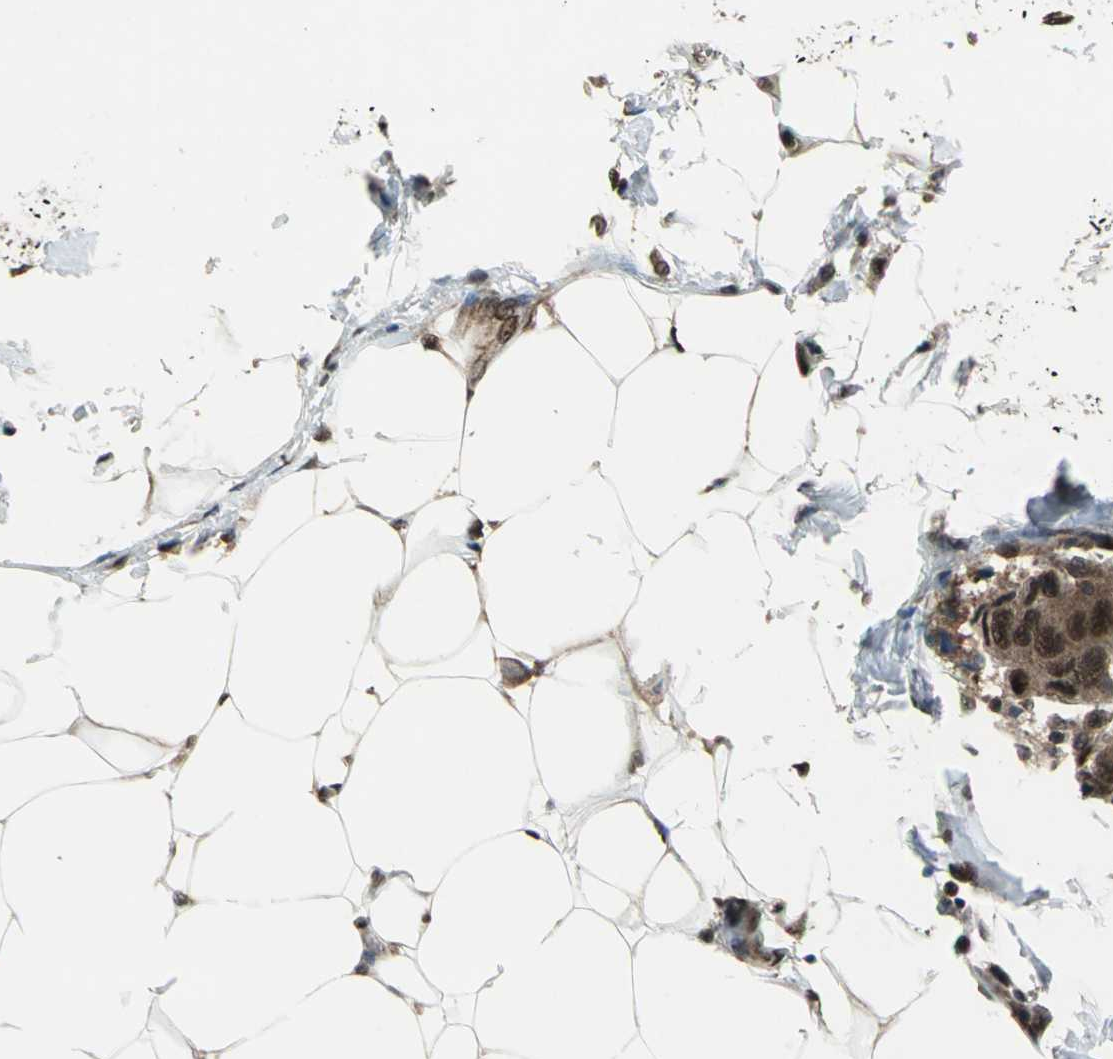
{"staining": {"intensity": "moderate", "quantity": ">75%", "location": "cytoplasmic/membranous,nuclear"}, "tissue": "breast cancer", "cell_type": "Tumor cells", "image_type": "cancer", "snomed": [{"axis": "morphology", "description": "Duct carcinoma"}, {"axis": "topography", "description": "Breast"}], "caption": "Tumor cells exhibit moderate cytoplasmic/membranous and nuclear staining in about >75% of cells in breast cancer. The staining was performed using DAB (3,3'-diaminobenzidine) to visualize the protein expression in brown, while the nuclei were stained in blue with hematoxylin (Magnification: 20x).", "gene": "COPS5", "patient": {"sex": "female", "age": 80}}